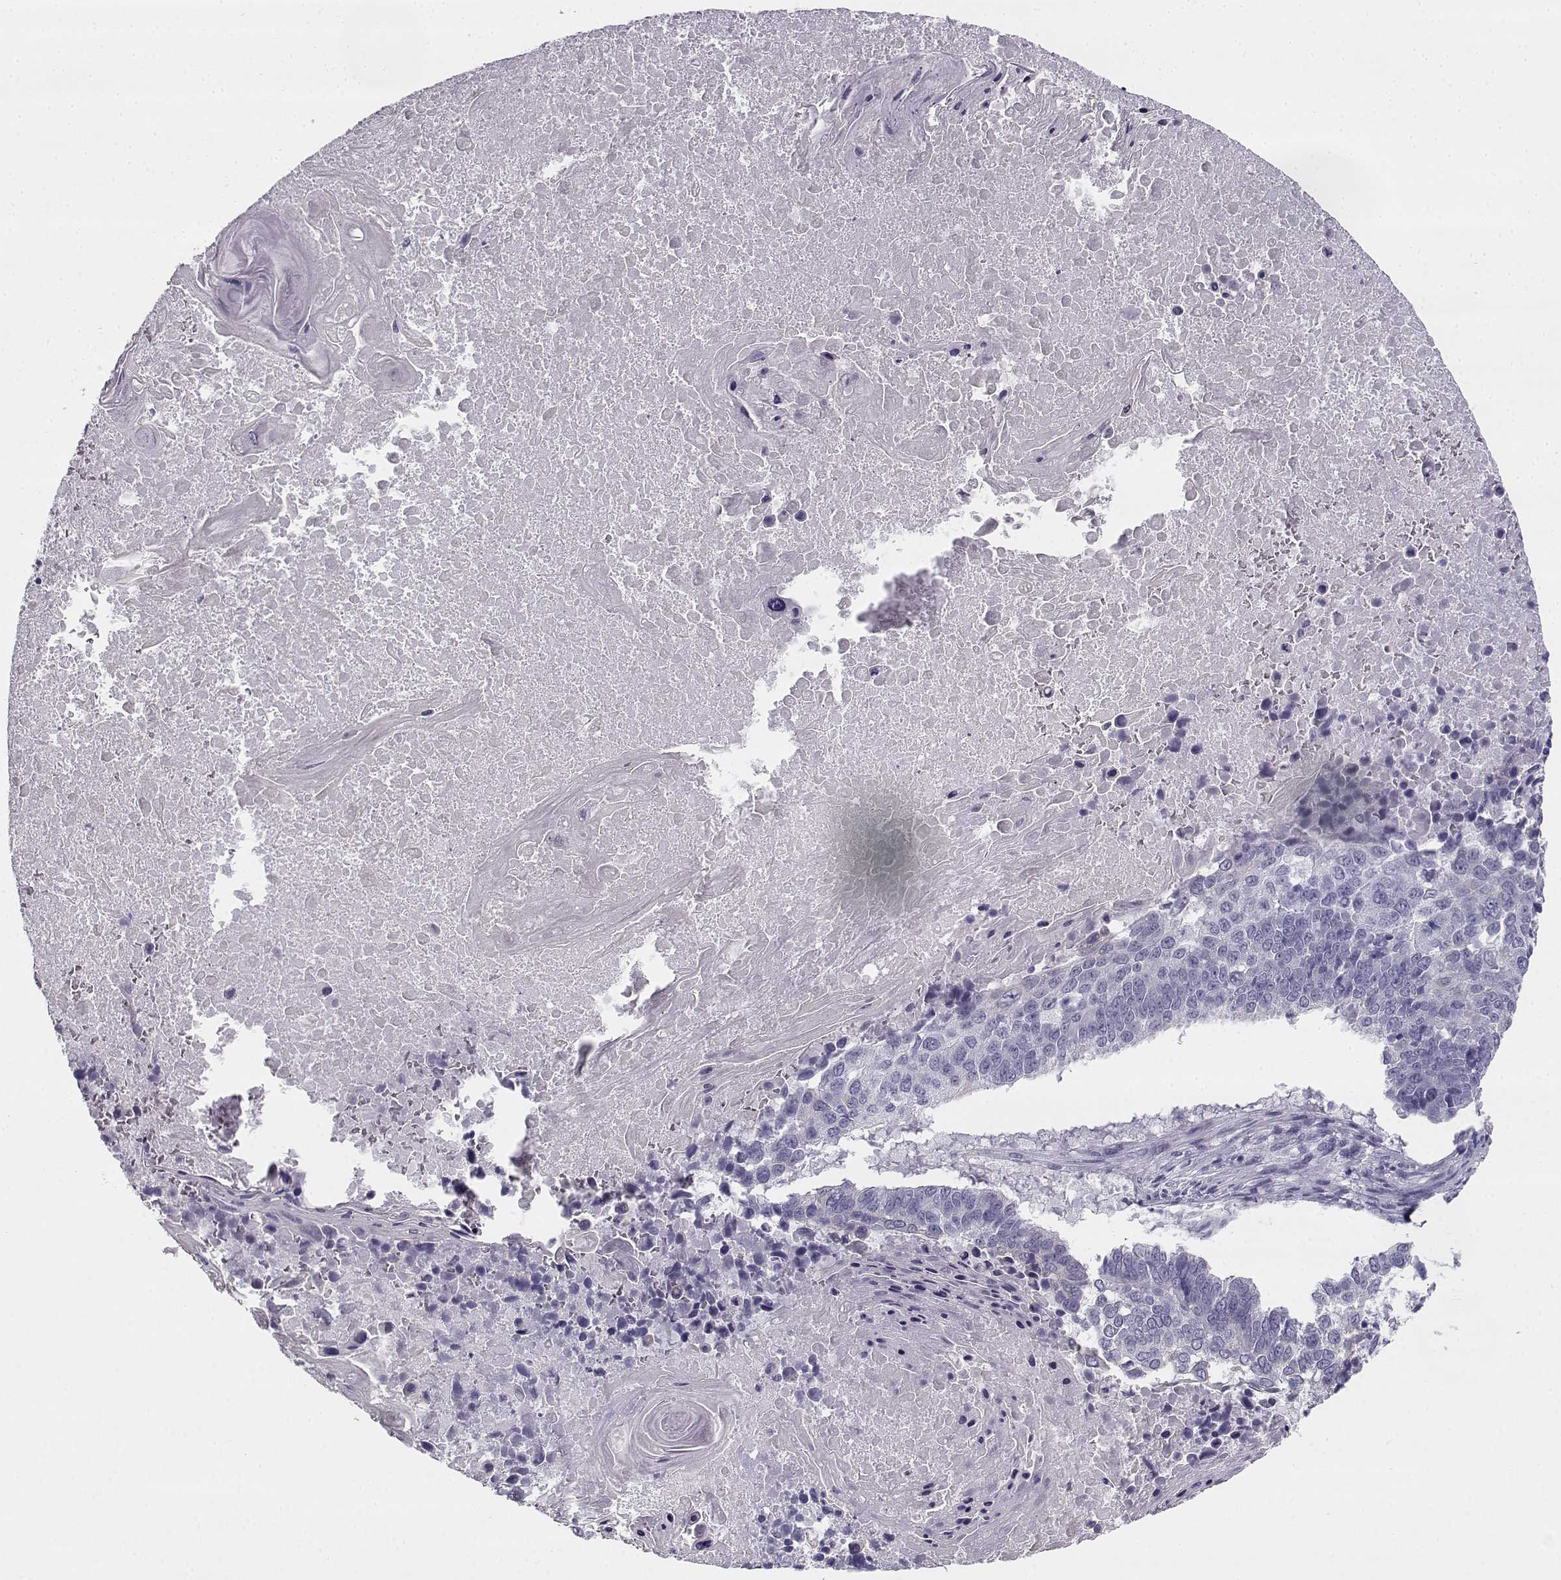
{"staining": {"intensity": "negative", "quantity": "none", "location": "none"}, "tissue": "lung cancer", "cell_type": "Tumor cells", "image_type": "cancer", "snomed": [{"axis": "morphology", "description": "Squamous cell carcinoma, NOS"}, {"axis": "topography", "description": "Lung"}], "caption": "The histopathology image displays no significant positivity in tumor cells of lung cancer (squamous cell carcinoma).", "gene": "CREB3L3", "patient": {"sex": "male", "age": 73}}